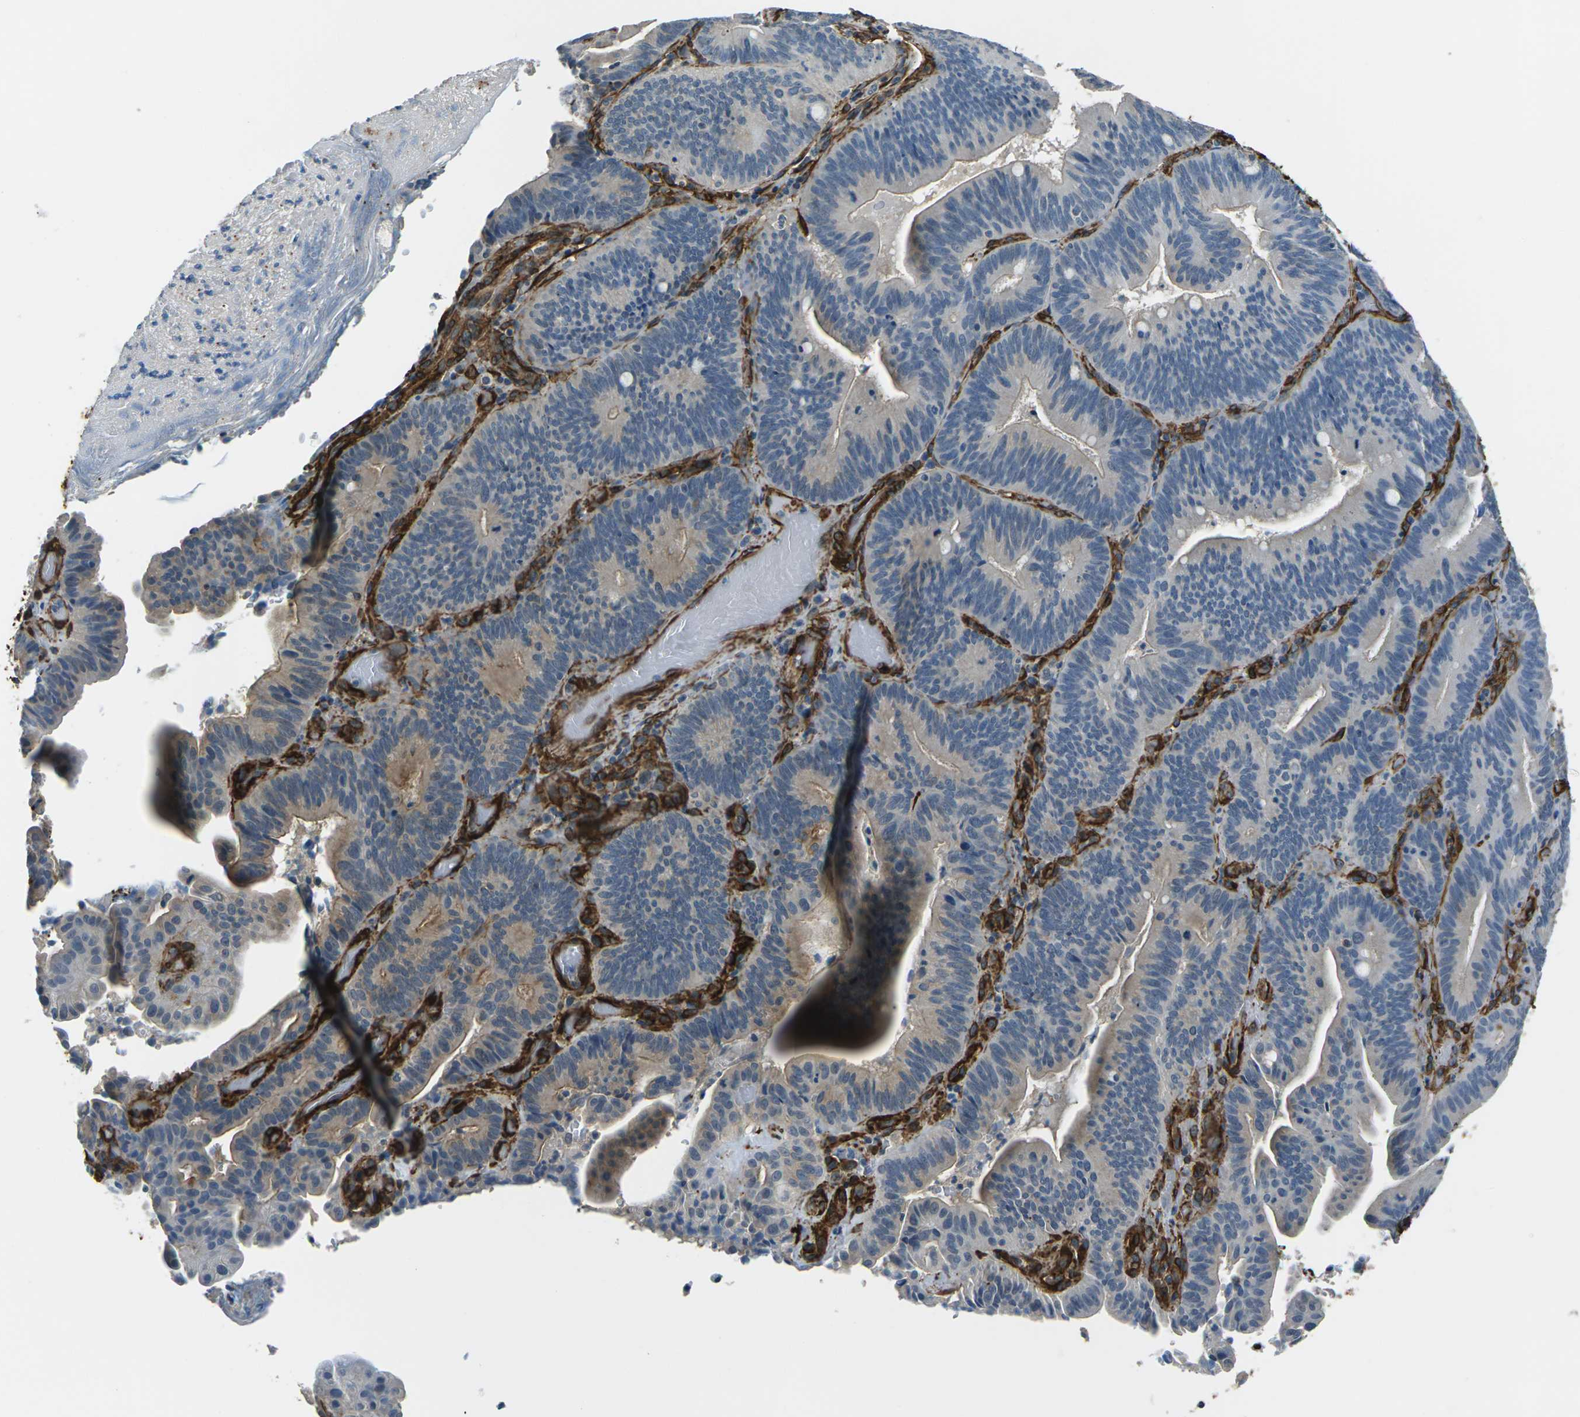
{"staining": {"intensity": "negative", "quantity": "none", "location": "none"}, "tissue": "pancreatic cancer", "cell_type": "Tumor cells", "image_type": "cancer", "snomed": [{"axis": "morphology", "description": "Adenocarcinoma, NOS"}, {"axis": "topography", "description": "Pancreas"}], "caption": "Pancreatic adenocarcinoma was stained to show a protein in brown. There is no significant positivity in tumor cells.", "gene": "GRAMD1C", "patient": {"sex": "male", "age": 82}}